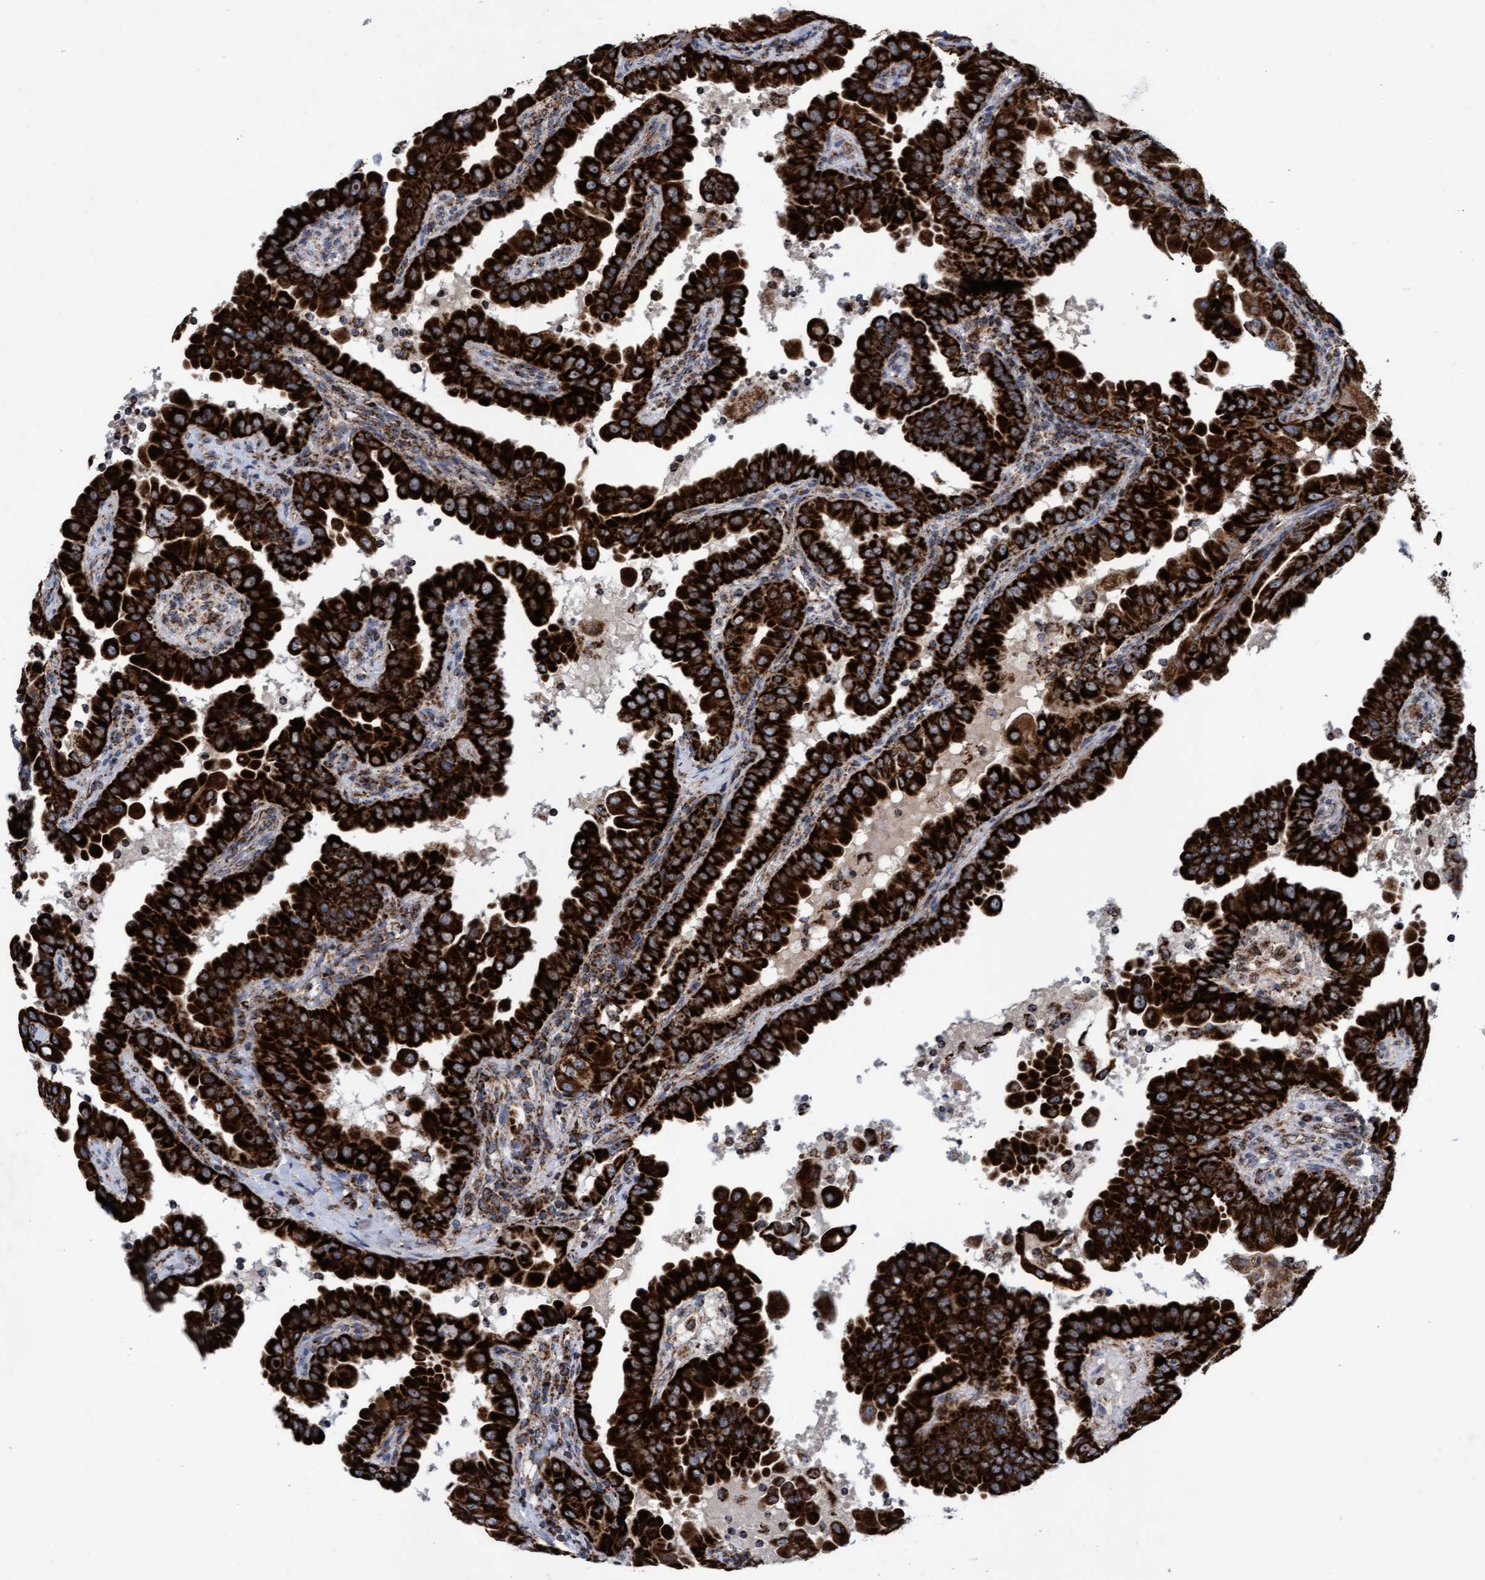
{"staining": {"intensity": "strong", "quantity": ">75%", "location": "cytoplasmic/membranous"}, "tissue": "thyroid cancer", "cell_type": "Tumor cells", "image_type": "cancer", "snomed": [{"axis": "morphology", "description": "Papillary adenocarcinoma, NOS"}, {"axis": "topography", "description": "Thyroid gland"}], "caption": "A high-resolution photomicrograph shows IHC staining of thyroid cancer, which displays strong cytoplasmic/membranous positivity in about >75% of tumor cells.", "gene": "MRPL38", "patient": {"sex": "male", "age": 33}}